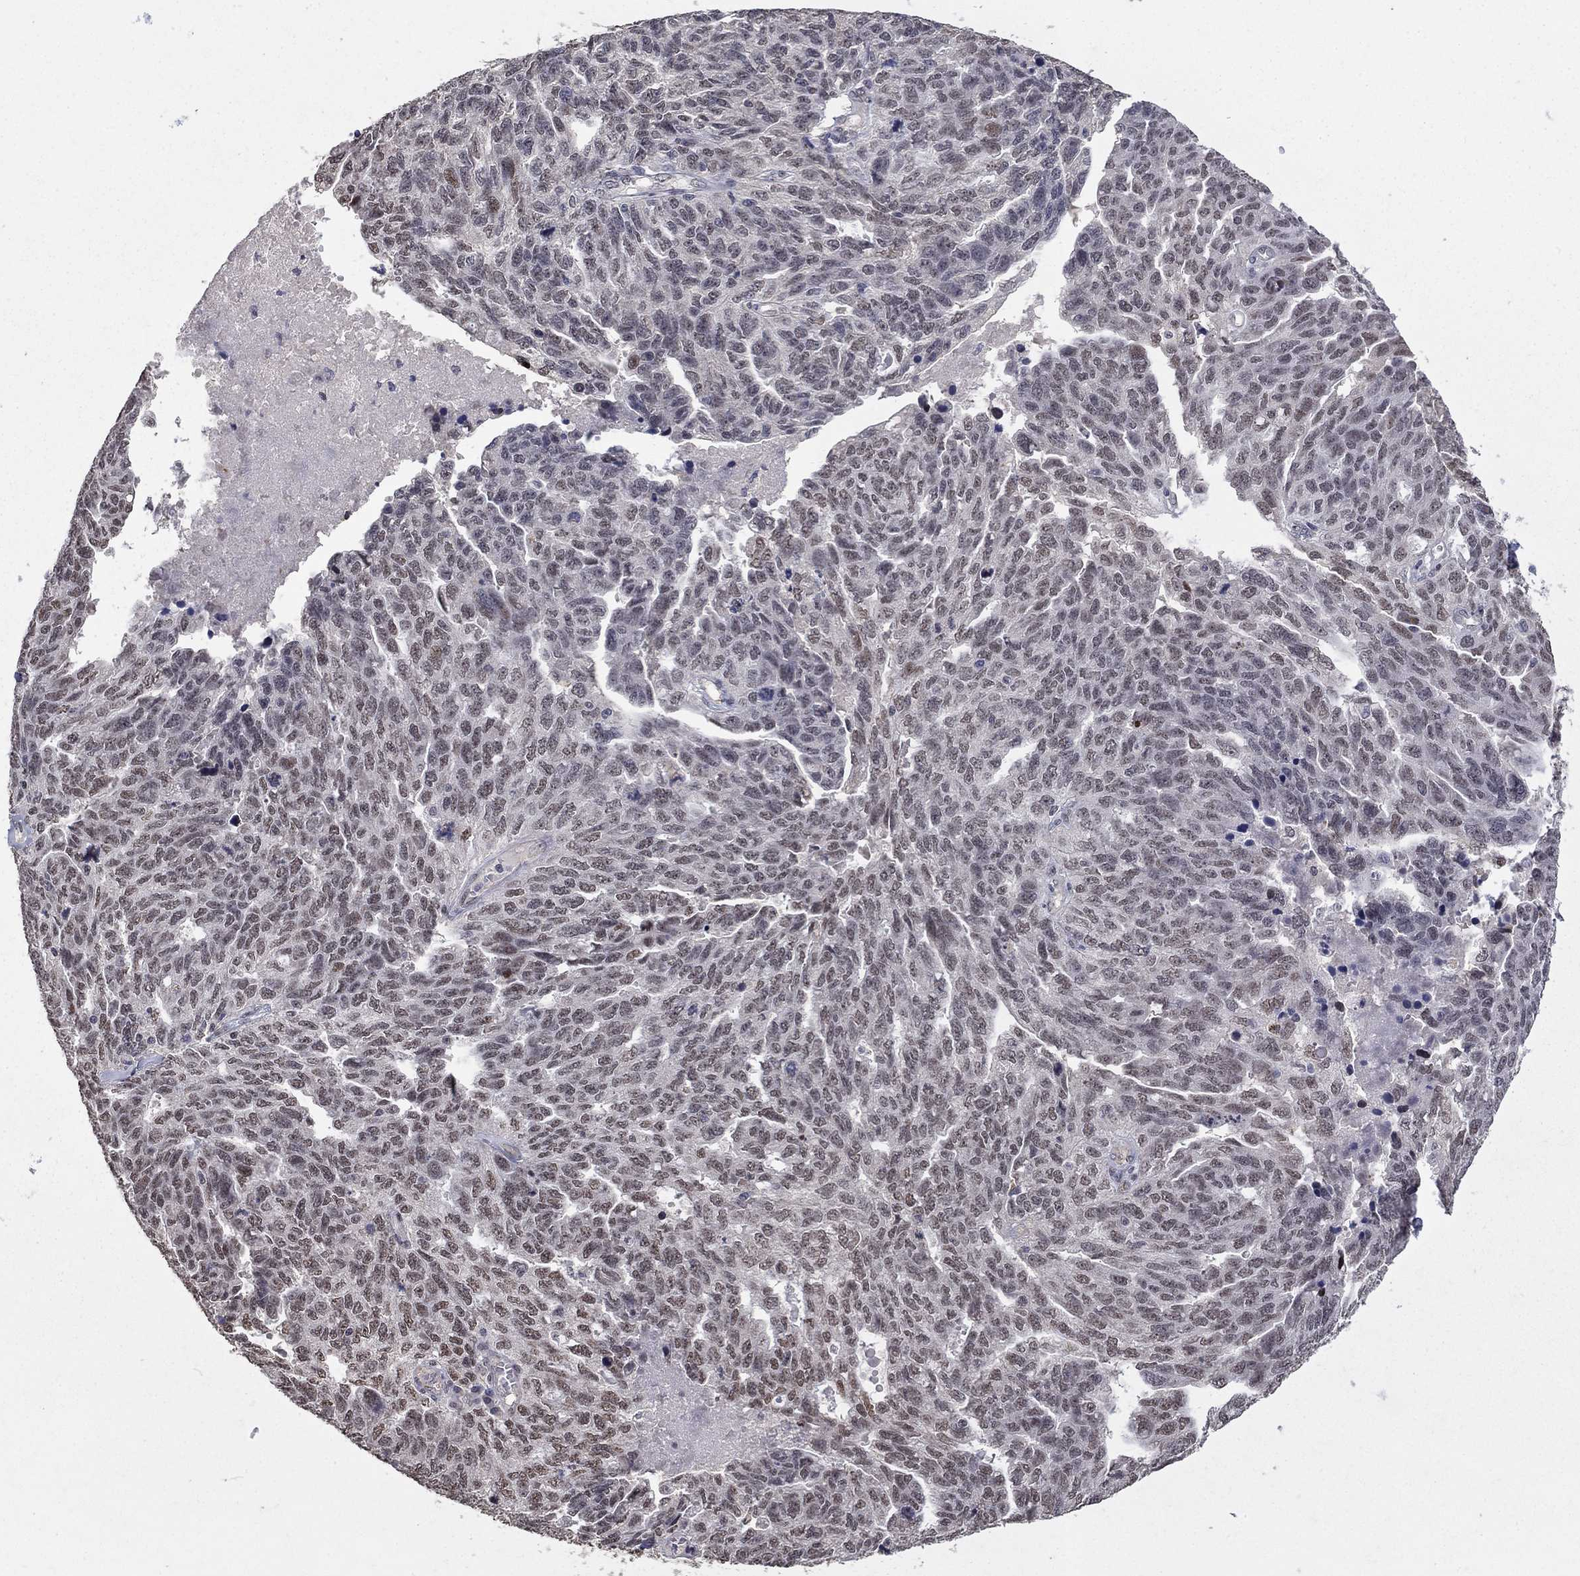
{"staining": {"intensity": "moderate", "quantity": "<25%", "location": "nuclear"}, "tissue": "ovarian cancer", "cell_type": "Tumor cells", "image_type": "cancer", "snomed": [{"axis": "morphology", "description": "Cystadenocarcinoma, serous, NOS"}, {"axis": "topography", "description": "Ovary"}], "caption": "Immunohistochemical staining of human ovarian serous cystadenocarcinoma demonstrates low levels of moderate nuclear protein expression in about <25% of tumor cells.", "gene": "GRIA3", "patient": {"sex": "female", "age": 71}}